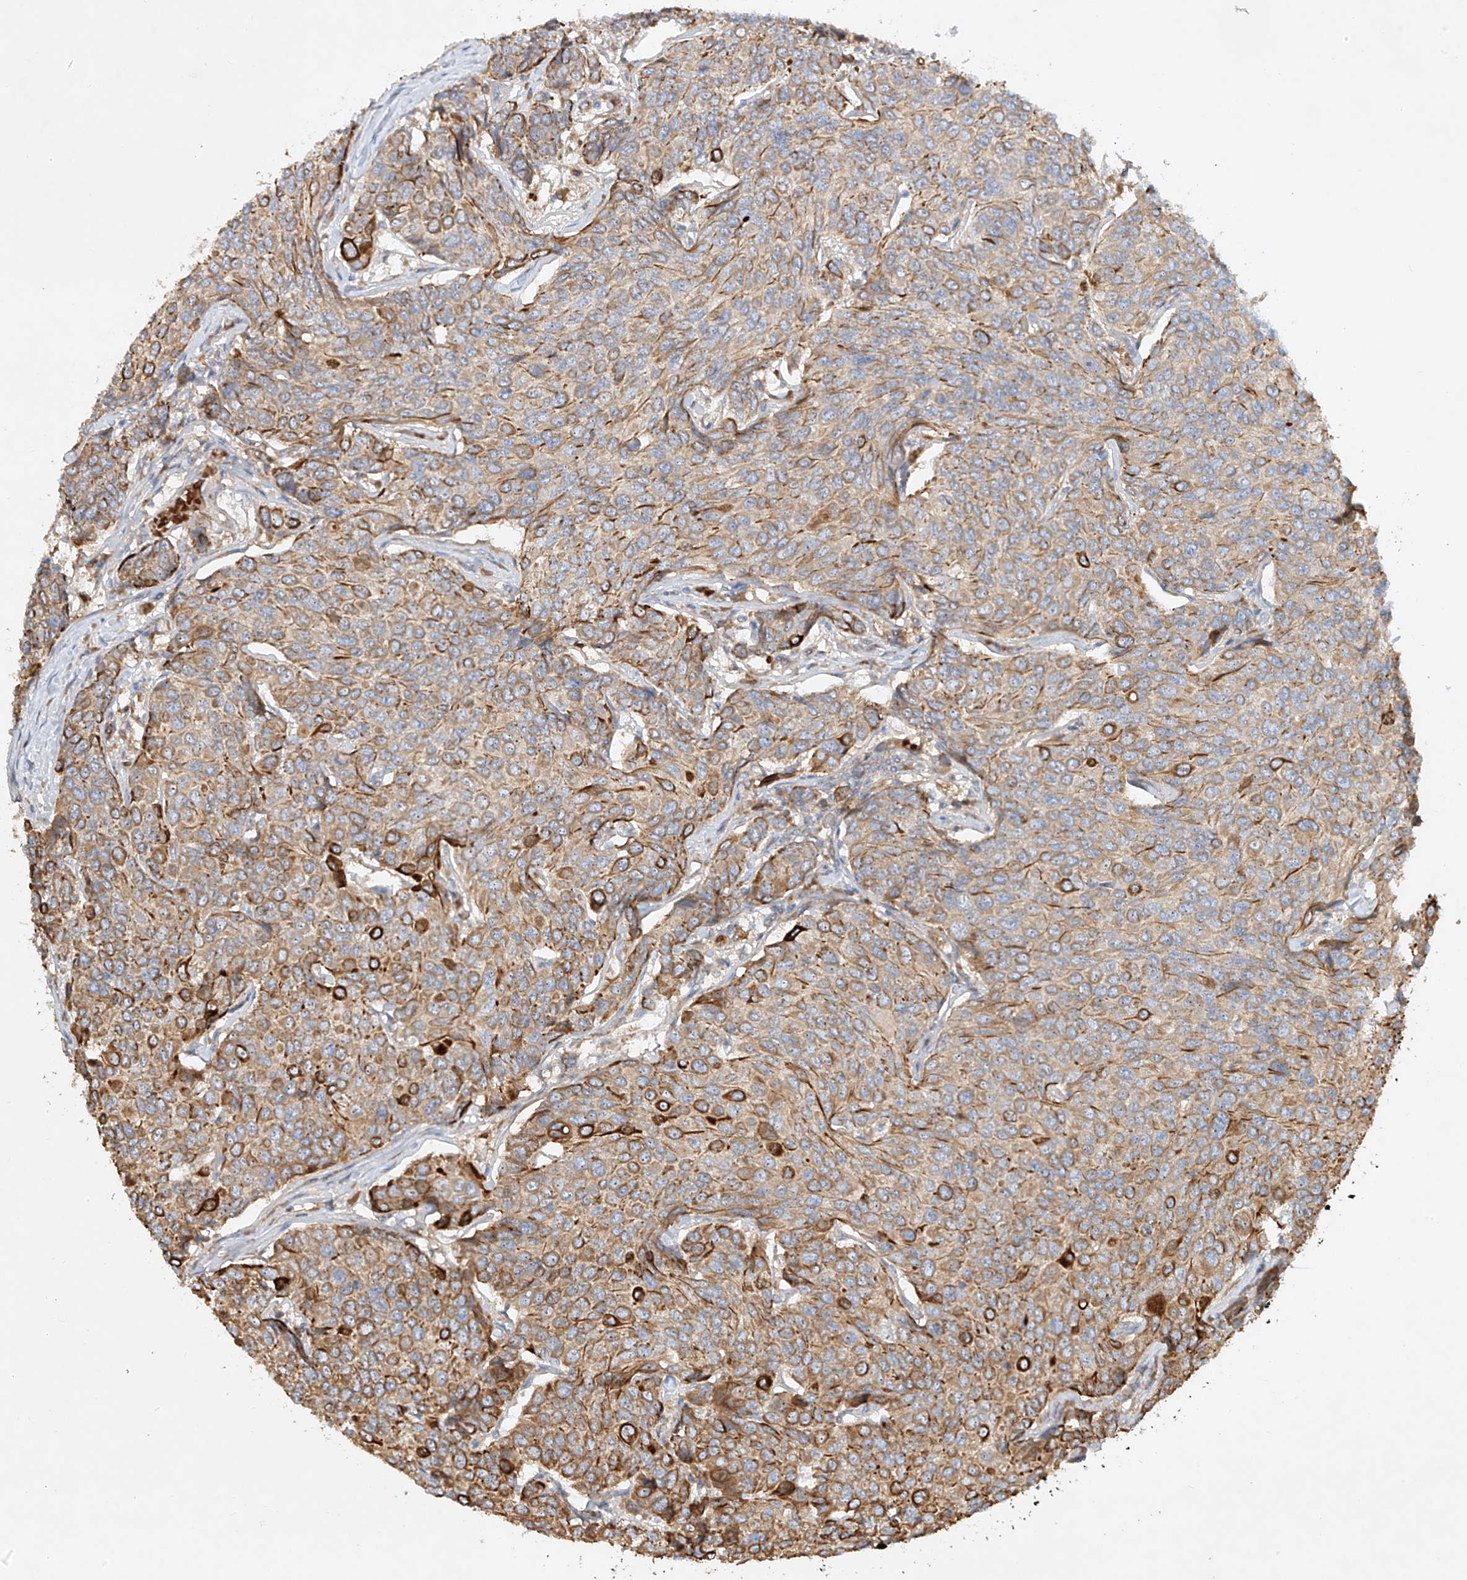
{"staining": {"intensity": "strong", "quantity": "25%-75%", "location": "cytoplasmic/membranous"}, "tissue": "breast cancer", "cell_type": "Tumor cells", "image_type": "cancer", "snomed": [{"axis": "morphology", "description": "Duct carcinoma"}, {"axis": "topography", "description": "Breast"}], "caption": "Immunohistochemical staining of human breast invasive ductal carcinoma exhibits high levels of strong cytoplasmic/membranous protein staining in approximately 25%-75% of tumor cells. (Brightfield microscopy of DAB IHC at high magnification).", "gene": "KPNA7", "patient": {"sex": "female", "age": 55}}